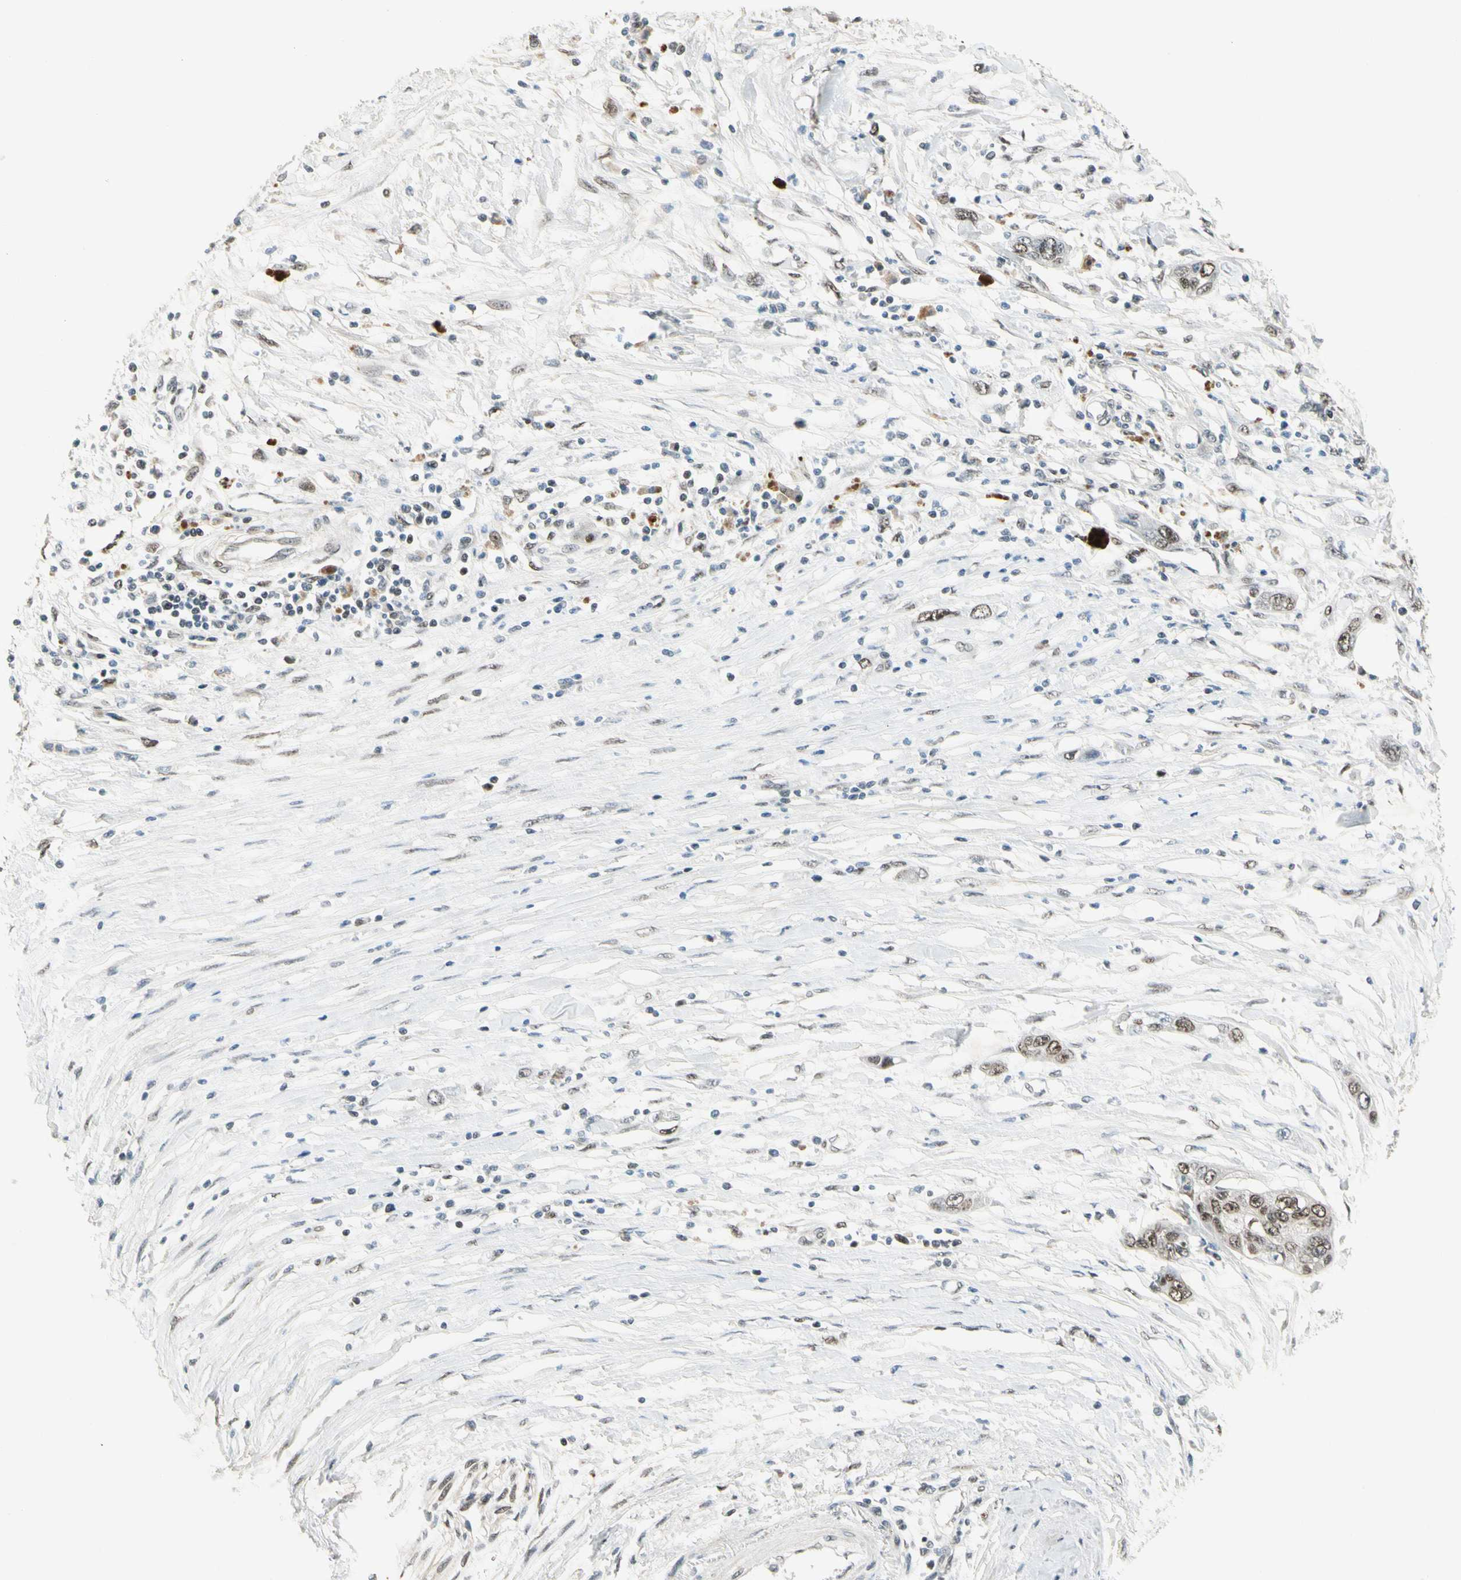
{"staining": {"intensity": "moderate", "quantity": ">75%", "location": "nuclear"}, "tissue": "pancreatic cancer", "cell_type": "Tumor cells", "image_type": "cancer", "snomed": [{"axis": "morphology", "description": "Adenocarcinoma, NOS"}, {"axis": "topography", "description": "Pancreas"}], "caption": "A brown stain shows moderate nuclear positivity of a protein in human adenocarcinoma (pancreatic) tumor cells. The staining was performed using DAB (3,3'-diaminobenzidine), with brown indicating positive protein expression. Nuclei are stained blue with hematoxylin.", "gene": "GTF3A", "patient": {"sex": "female", "age": 70}}